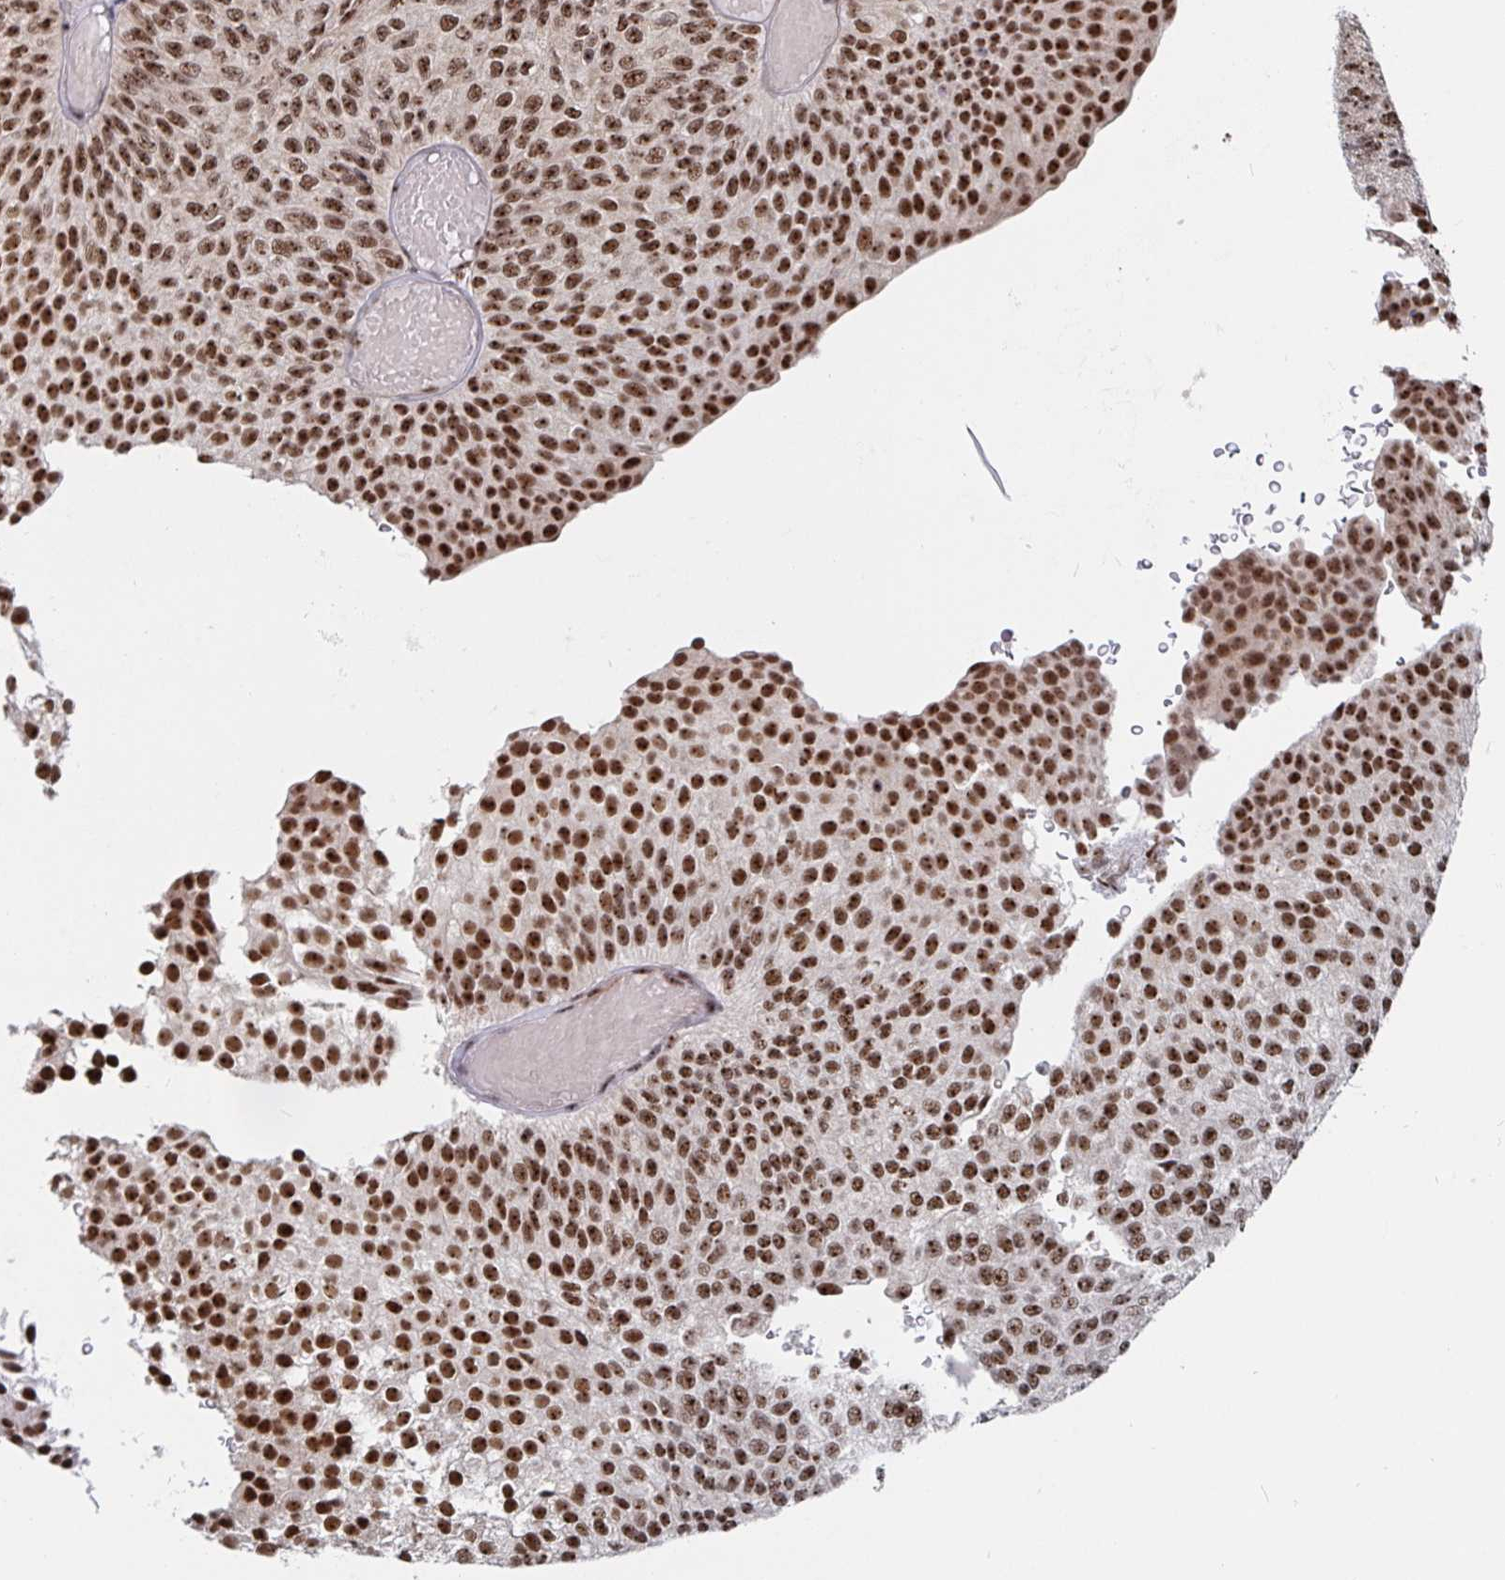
{"staining": {"intensity": "strong", "quantity": ">75%", "location": "nuclear"}, "tissue": "urothelial cancer", "cell_type": "Tumor cells", "image_type": "cancer", "snomed": [{"axis": "morphology", "description": "Urothelial carcinoma, Low grade"}, {"axis": "topography", "description": "Urinary bladder"}], "caption": "Immunohistochemical staining of urothelial cancer exhibits high levels of strong nuclear positivity in about >75% of tumor cells.", "gene": "LAS1L", "patient": {"sex": "male", "age": 78}}